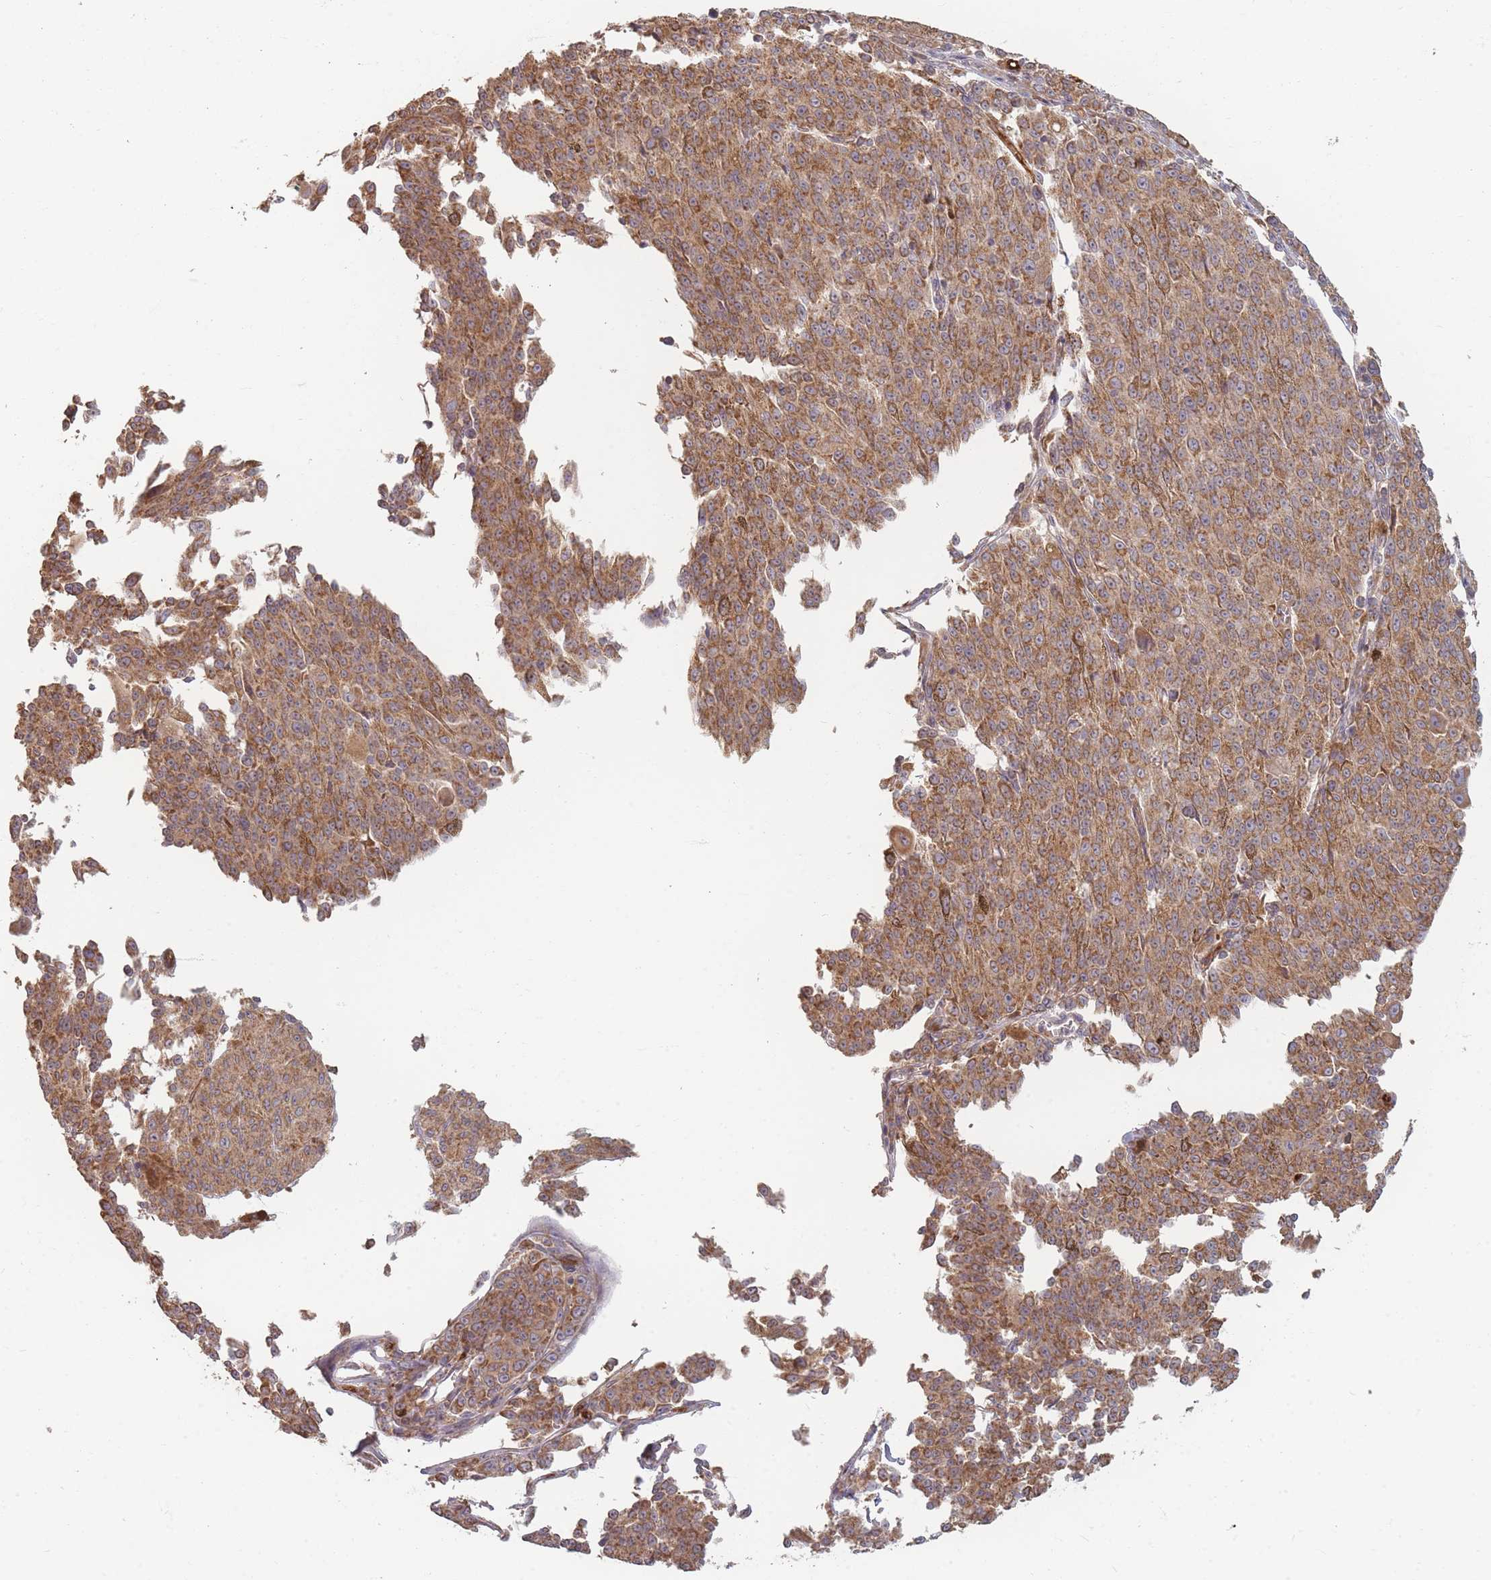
{"staining": {"intensity": "moderate", "quantity": ">75%", "location": "cytoplasmic/membranous"}, "tissue": "melanoma", "cell_type": "Tumor cells", "image_type": "cancer", "snomed": [{"axis": "morphology", "description": "Malignant melanoma, NOS"}, {"axis": "topography", "description": "Skin"}], "caption": "Protein staining of melanoma tissue demonstrates moderate cytoplasmic/membranous expression in about >75% of tumor cells. (Stains: DAB in brown, nuclei in blue, Microscopy: brightfield microscopy at high magnification).", "gene": "MRPS6", "patient": {"sex": "female", "age": 52}}